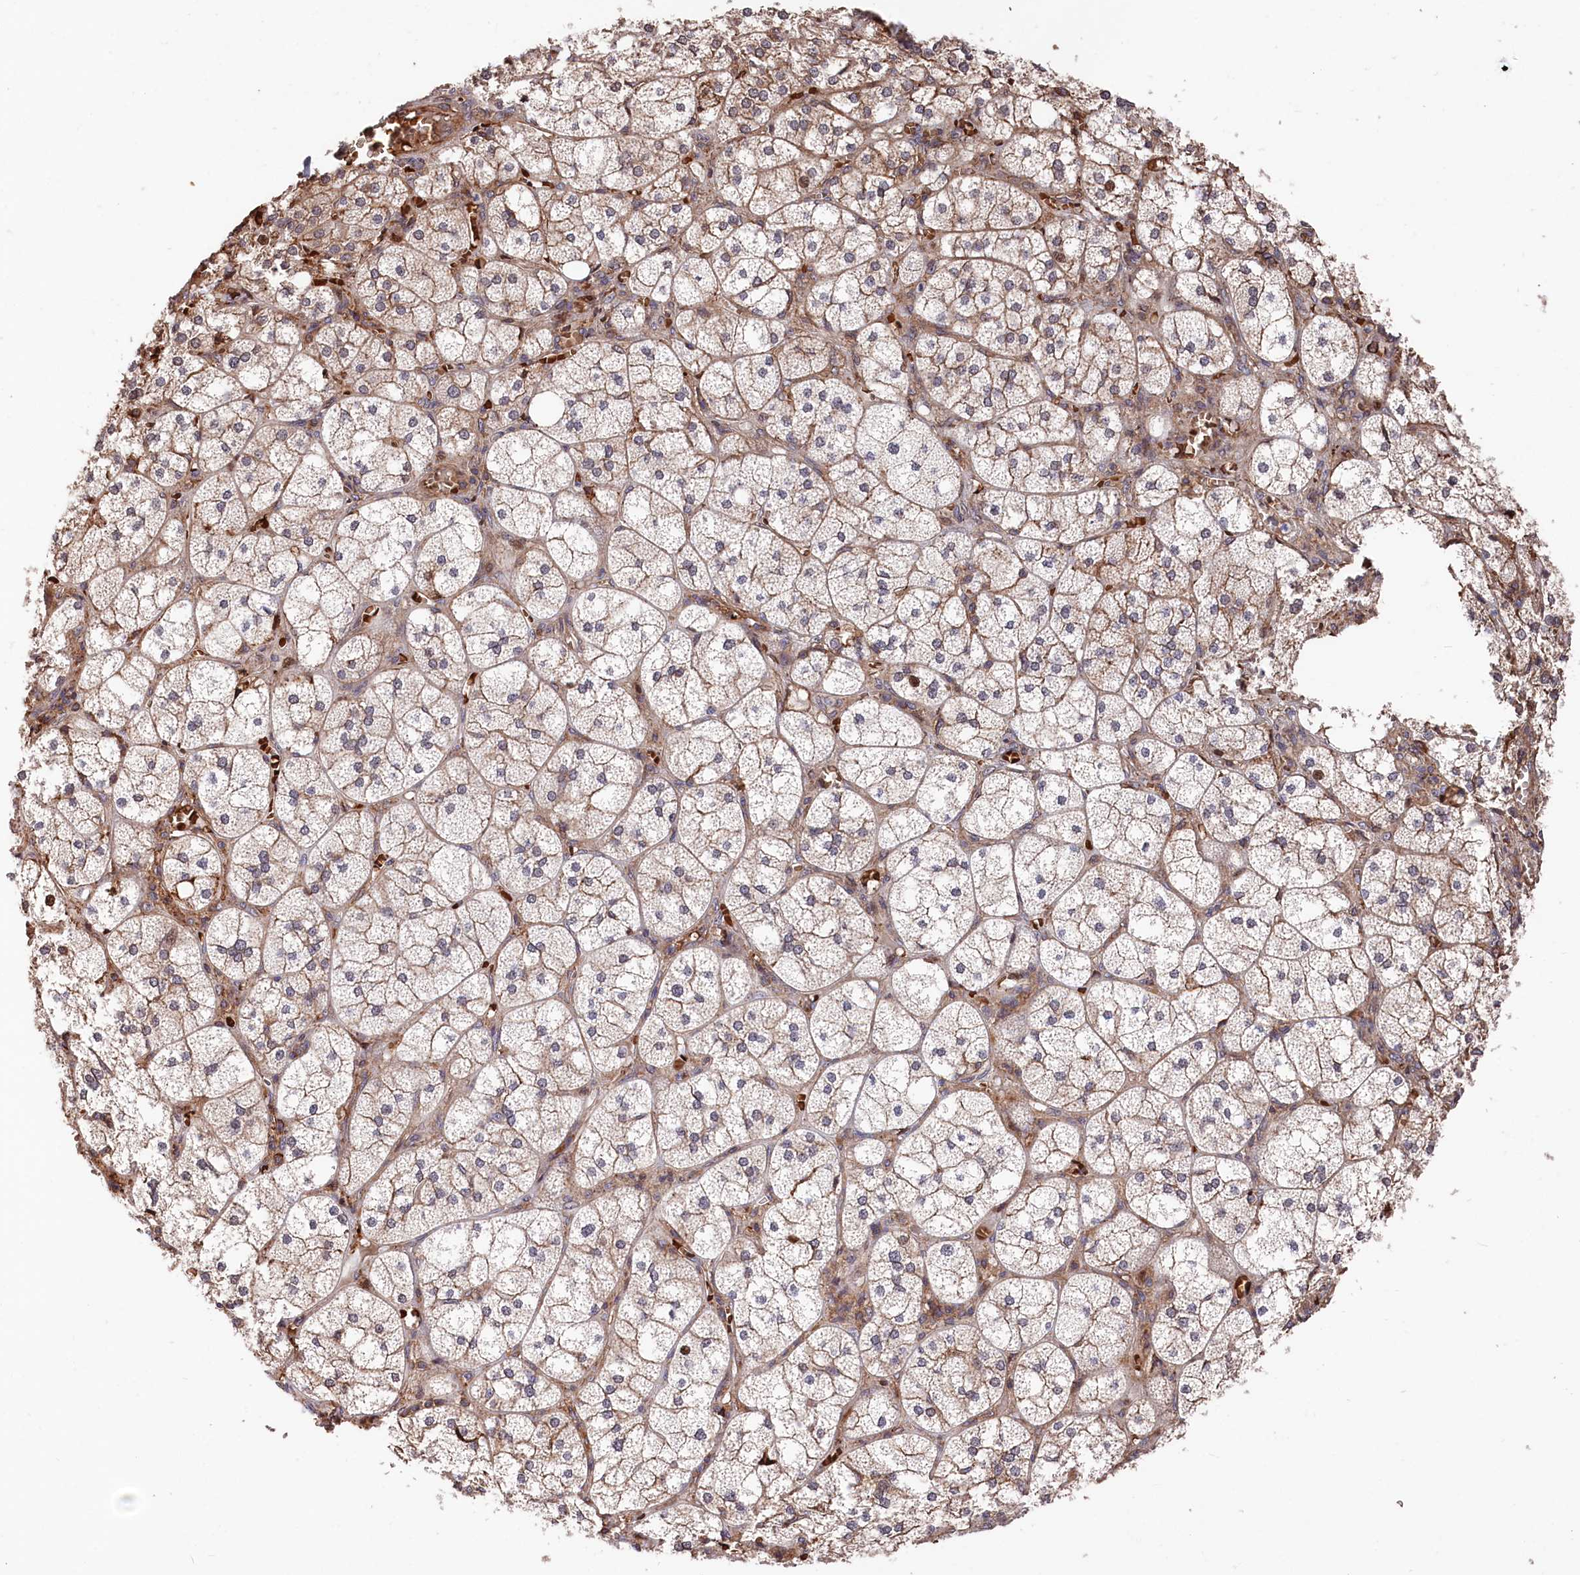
{"staining": {"intensity": "strong", "quantity": "25%-75%", "location": "cytoplasmic/membranous,nuclear"}, "tissue": "adrenal gland", "cell_type": "Glandular cells", "image_type": "normal", "snomed": [{"axis": "morphology", "description": "Normal tissue, NOS"}, {"axis": "topography", "description": "Adrenal gland"}], "caption": "IHC staining of benign adrenal gland, which reveals high levels of strong cytoplasmic/membranous,nuclear expression in approximately 25%-75% of glandular cells indicating strong cytoplasmic/membranous,nuclear protein positivity. The staining was performed using DAB (3,3'-diaminobenzidine) (brown) for protein detection and nuclei were counterstained in hematoxylin (blue).", "gene": "TNKS1BP1", "patient": {"sex": "female", "age": 61}}